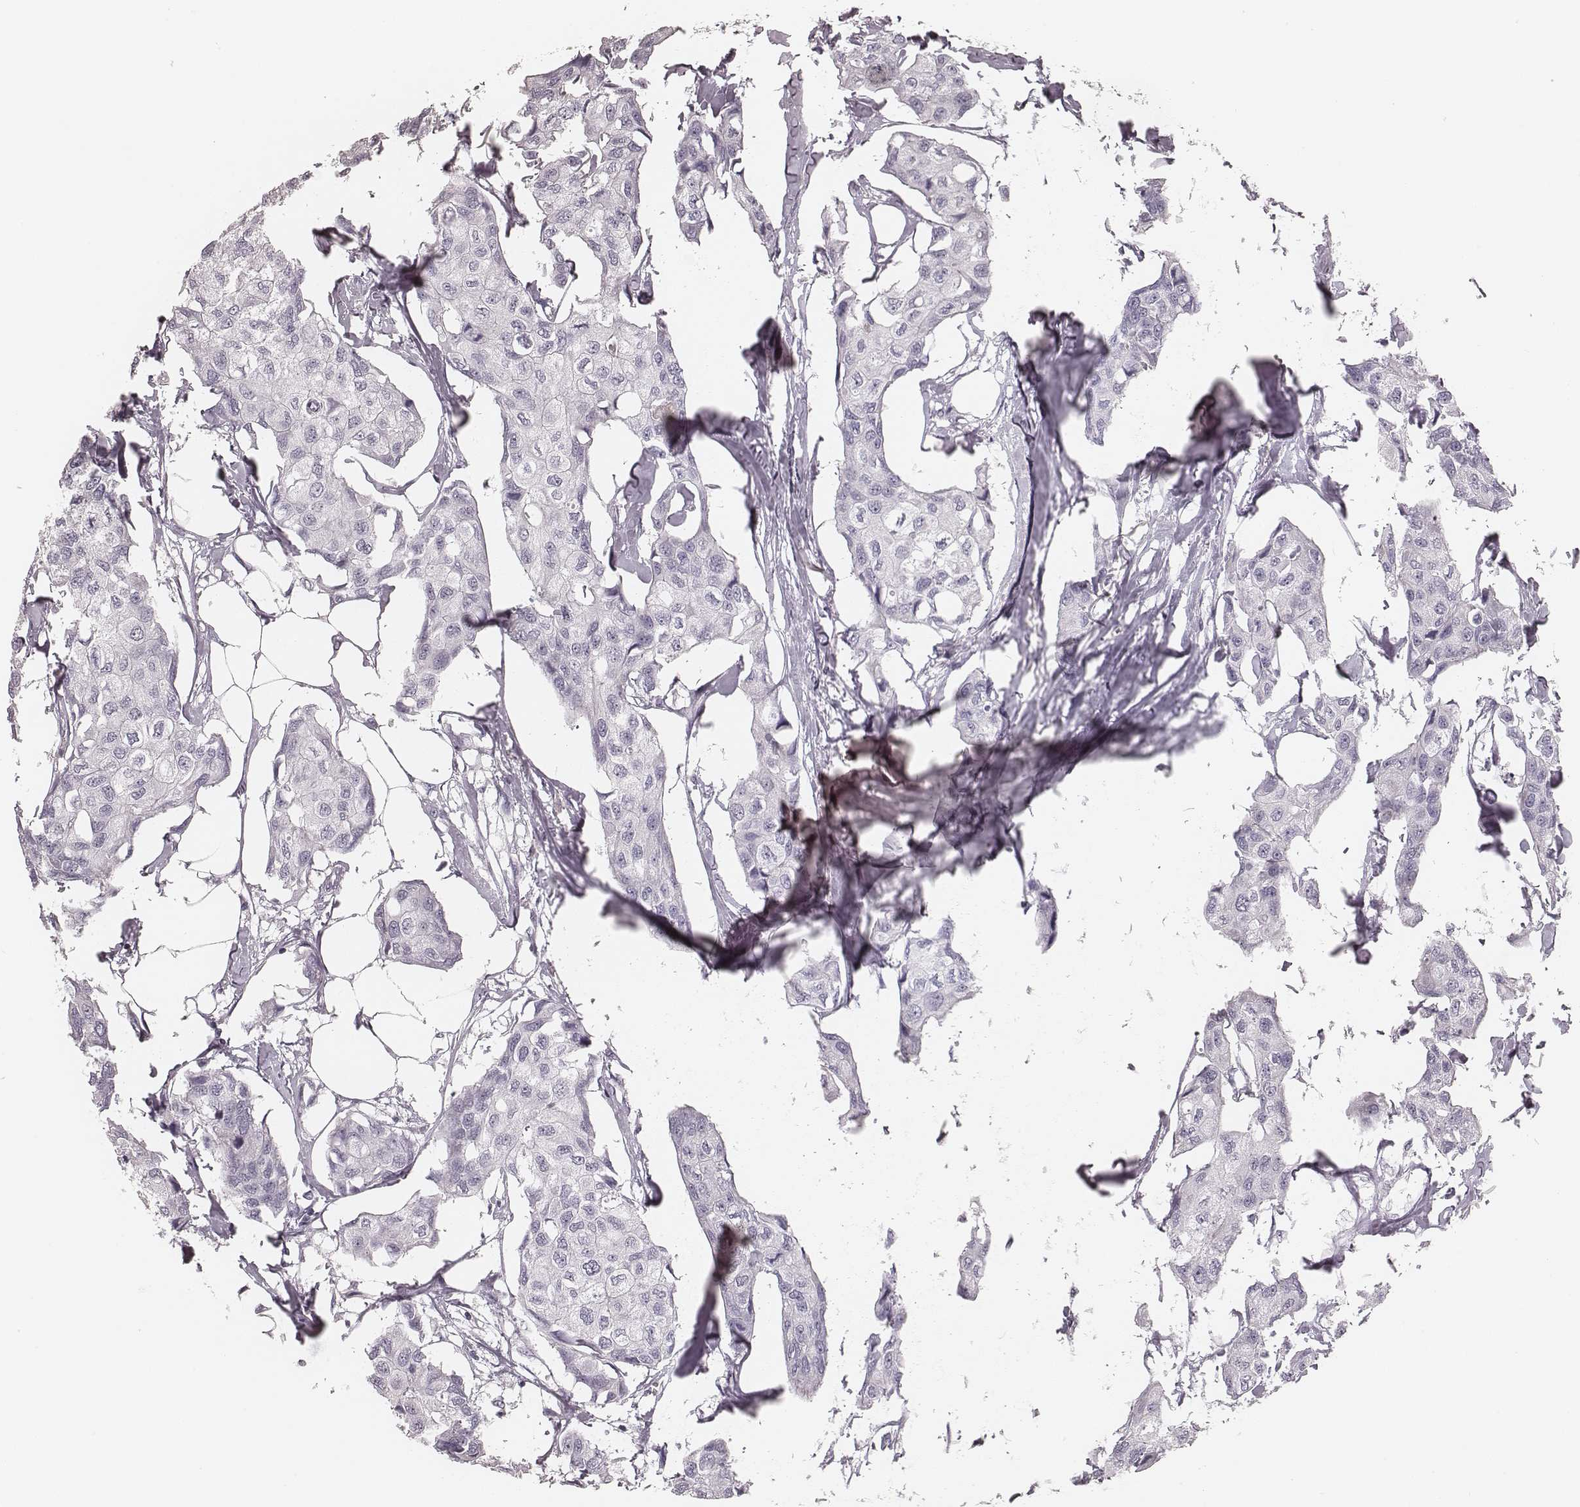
{"staining": {"intensity": "negative", "quantity": "none", "location": "none"}, "tissue": "breast cancer", "cell_type": "Tumor cells", "image_type": "cancer", "snomed": [{"axis": "morphology", "description": "Duct carcinoma"}, {"axis": "topography", "description": "Breast"}], "caption": "There is no significant staining in tumor cells of breast cancer.", "gene": "S100Z", "patient": {"sex": "female", "age": 80}}